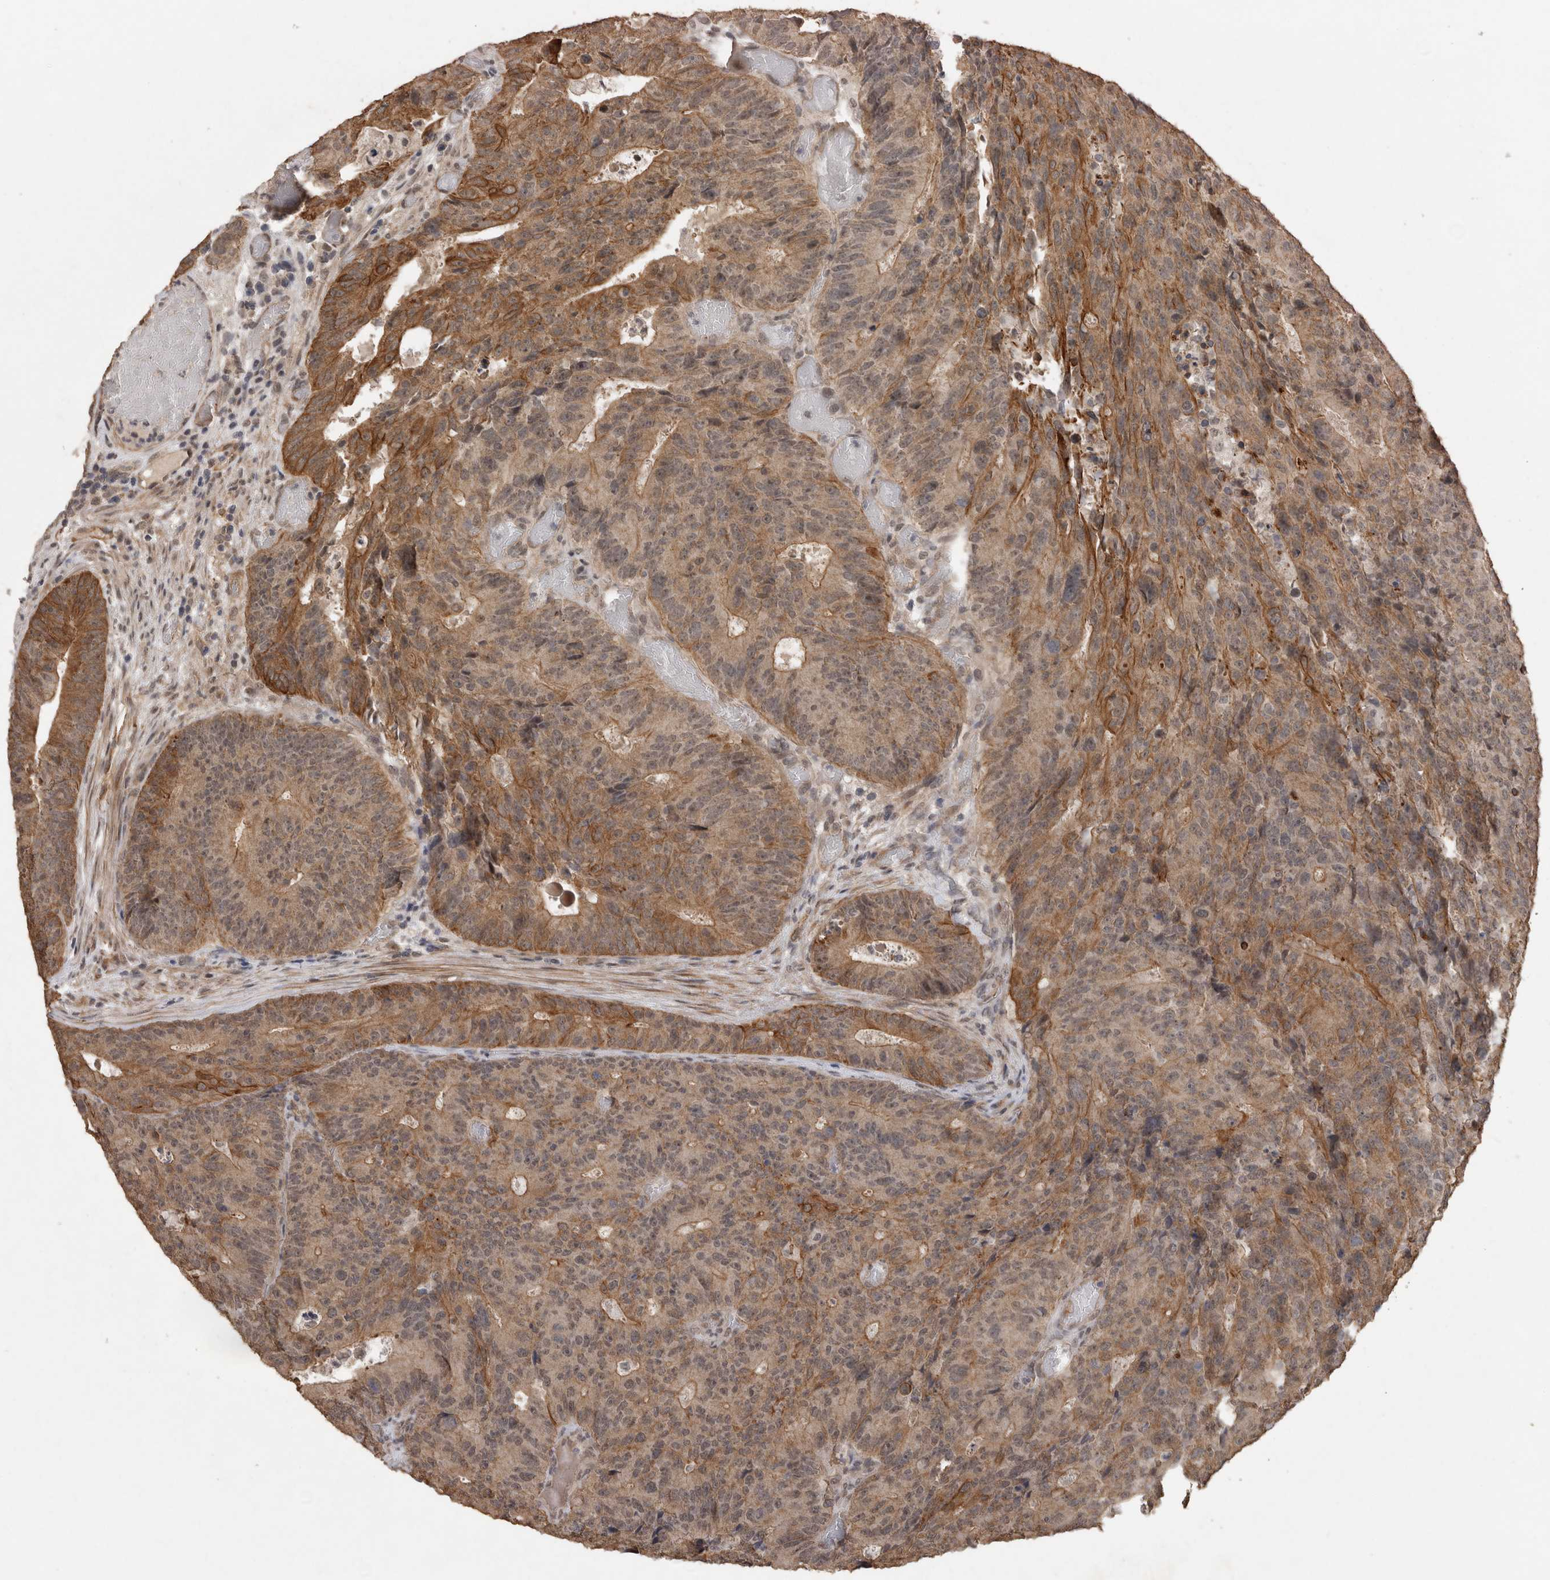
{"staining": {"intensity": "moderate", "quantity": ">75%", "location": "cytoplasmic/membranous"}, "tissue": "colorectal cancer", "cell_type": "Tumor cells", "image_type": "cancer", "snomed": [{"axis": "morphology", "description": "Adenocarcinoma, NOS"}, {"axis": "topography", "description": "Colon"}], "caption": "High-magnification brightfield microscopy of colorectal adenocarcinoma stained with DAB (brown) and counterstained with hematoxylin (blue). tumor cells exhibit moderate cytoplasmic/membranous positivity is appreciated in about>75% of cells. Using DAB (brown) and hematoxylin (blue) stains, captured at high magnification using brightfield microscopy.", "gene": "RHPN1", "patient": {"sex": "male", "age": 87}}